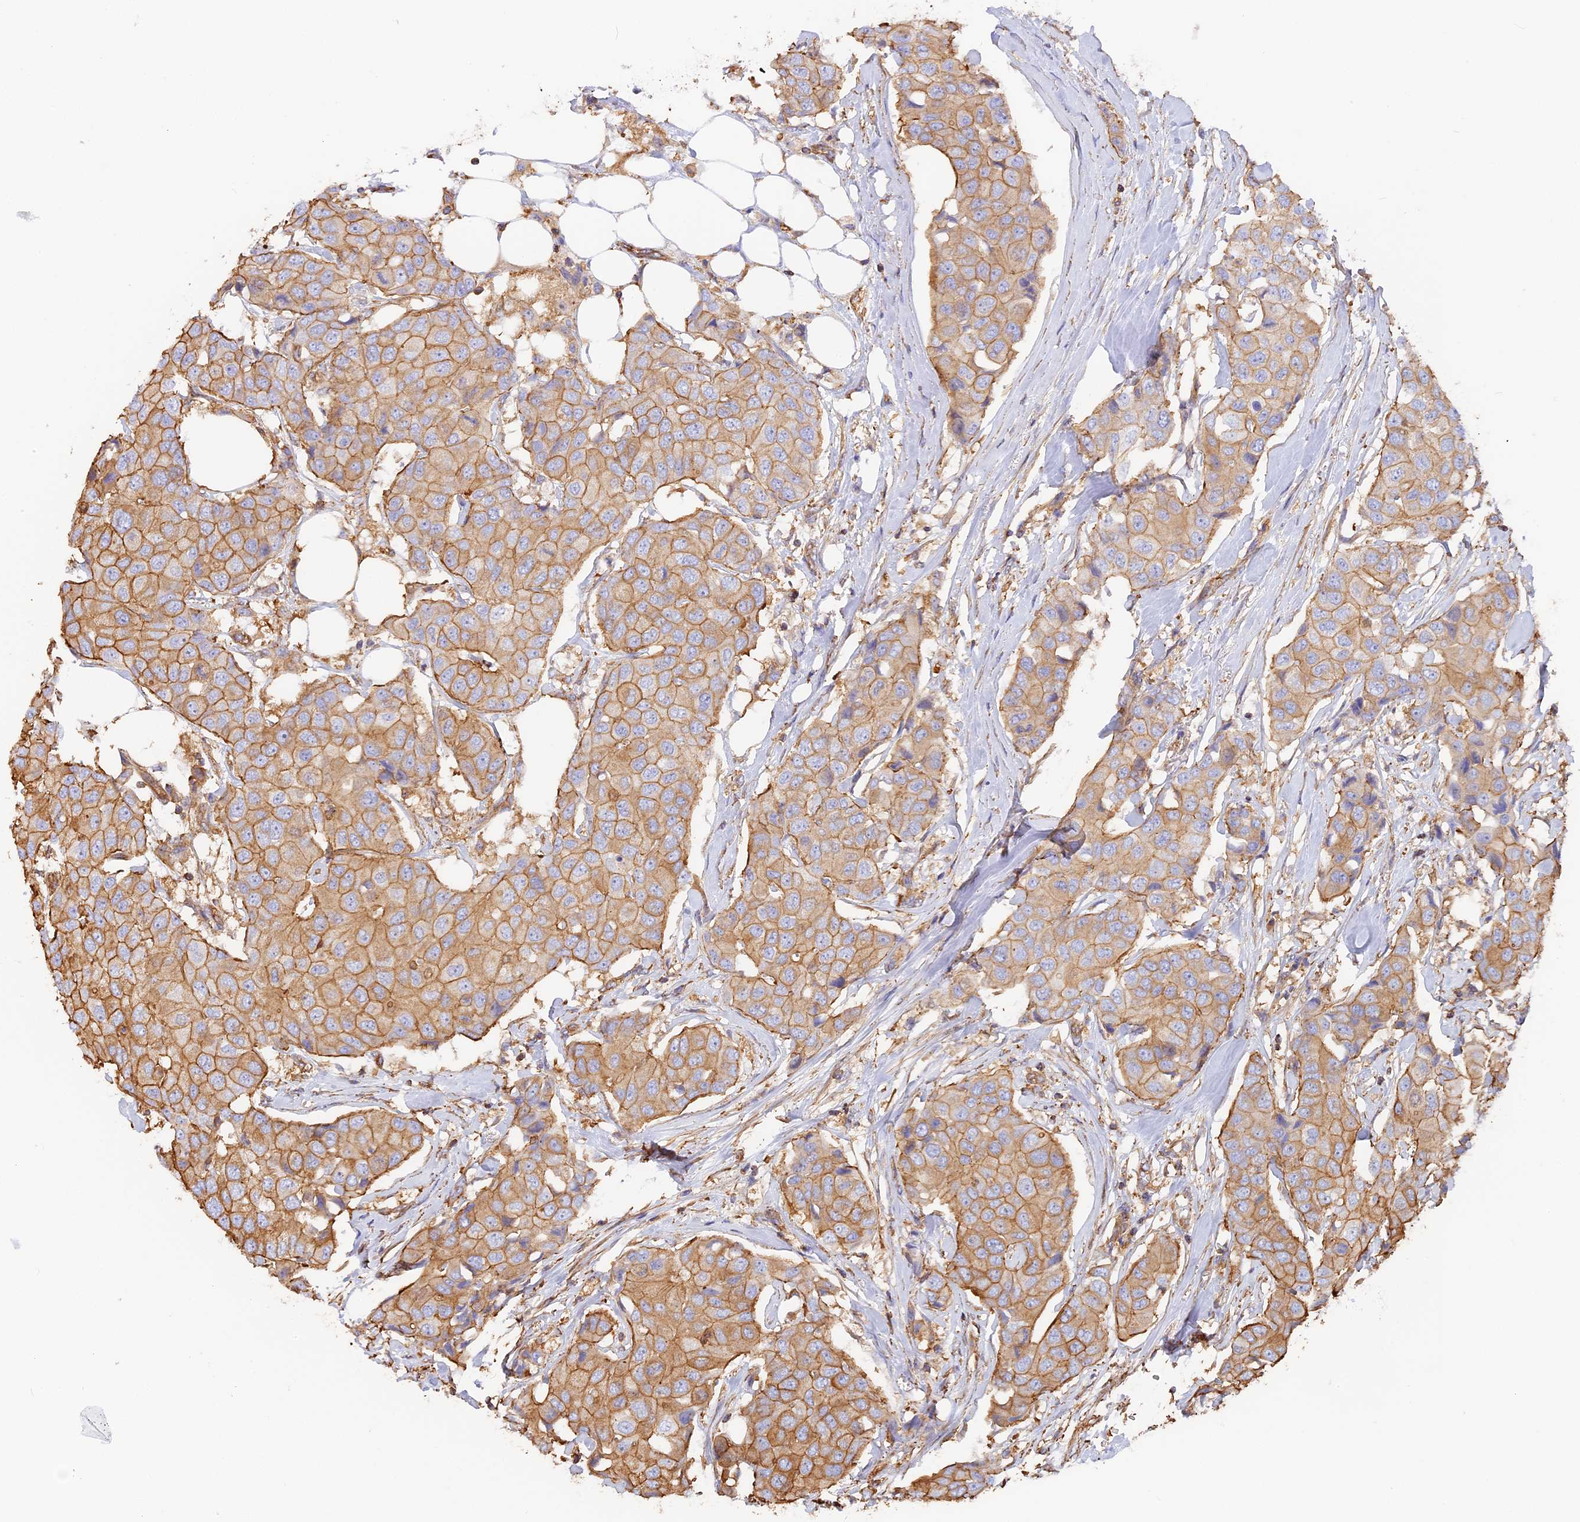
{"staining": {"intensity": "weak", "quantity": ">75%", "location": "cytoplasmic/membranous"}, "tissue": "breast cancer", "cell_type": "Tumor cells", "image_type": "cancer", "snomed": [{"axis": "morphology", "description": "Duct carcinoma"}, {"axis": "topography", "description": "Breast"}], "caption": "This is an image of immunohistochemistry staining of breast cancer (infiltrating ductal carcinoma), which shows weak staining in the cytoplasmic/membranous of tumor cells.", "gene": "VPS18", "patient": {"sex": "female", "age": 80}}